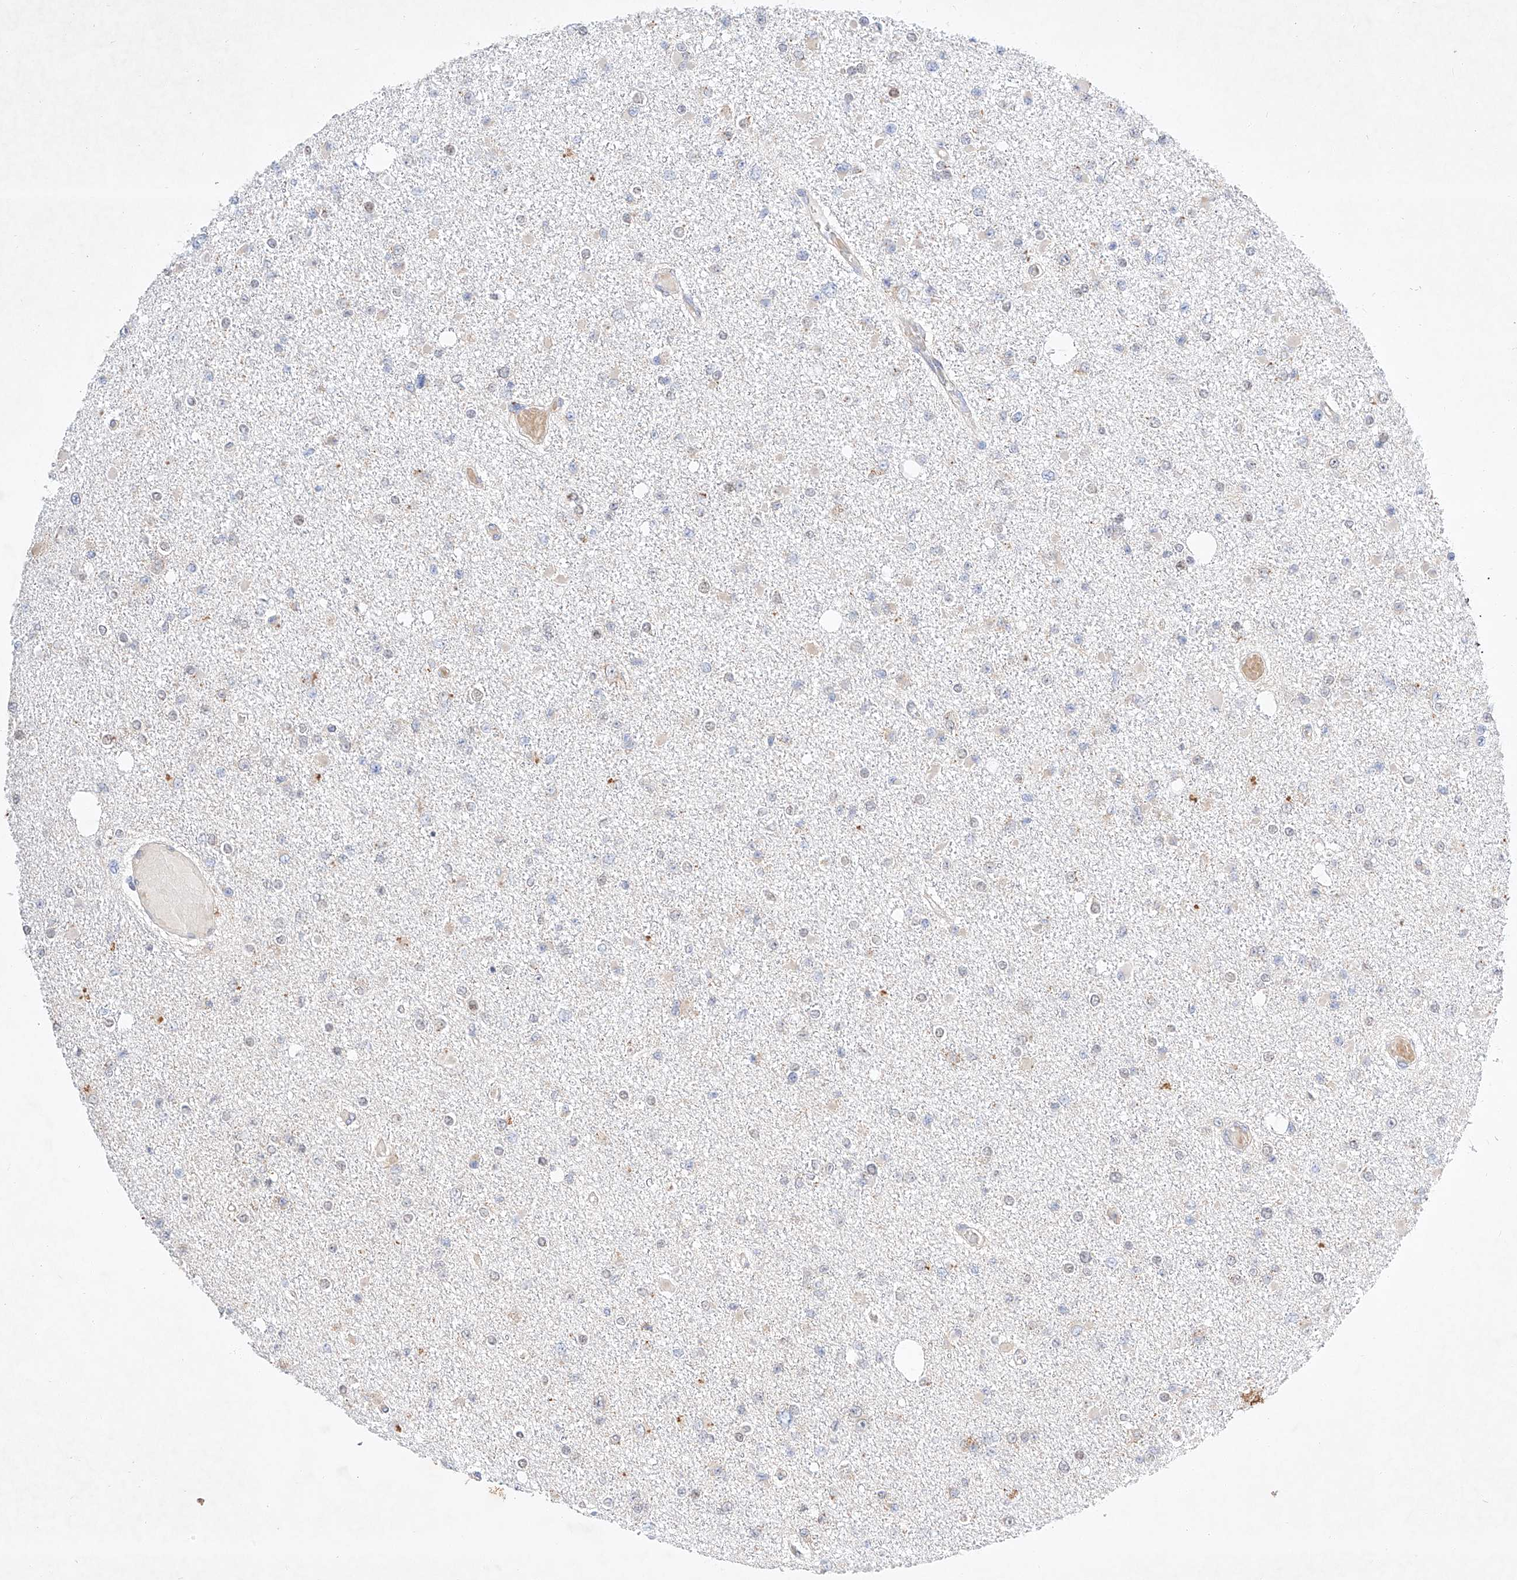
{"staining": {"intensity": "negative", "quantity": "none", "location": "none"}, "tissue": "glioma", "cell_type": "Tumor cells", "image_type": "cancer", "snomed": [{"axis": "morphology", "description": "Glioma, malignant, Low grade"}, {"axis": "topography", "description": "Brain"}], "caption": "The micrograph displays no staining of tumor cells in malignant glioma (low-grade).", "gene": "C6orf118", "patient": {"sex": "female", "age": 22}}